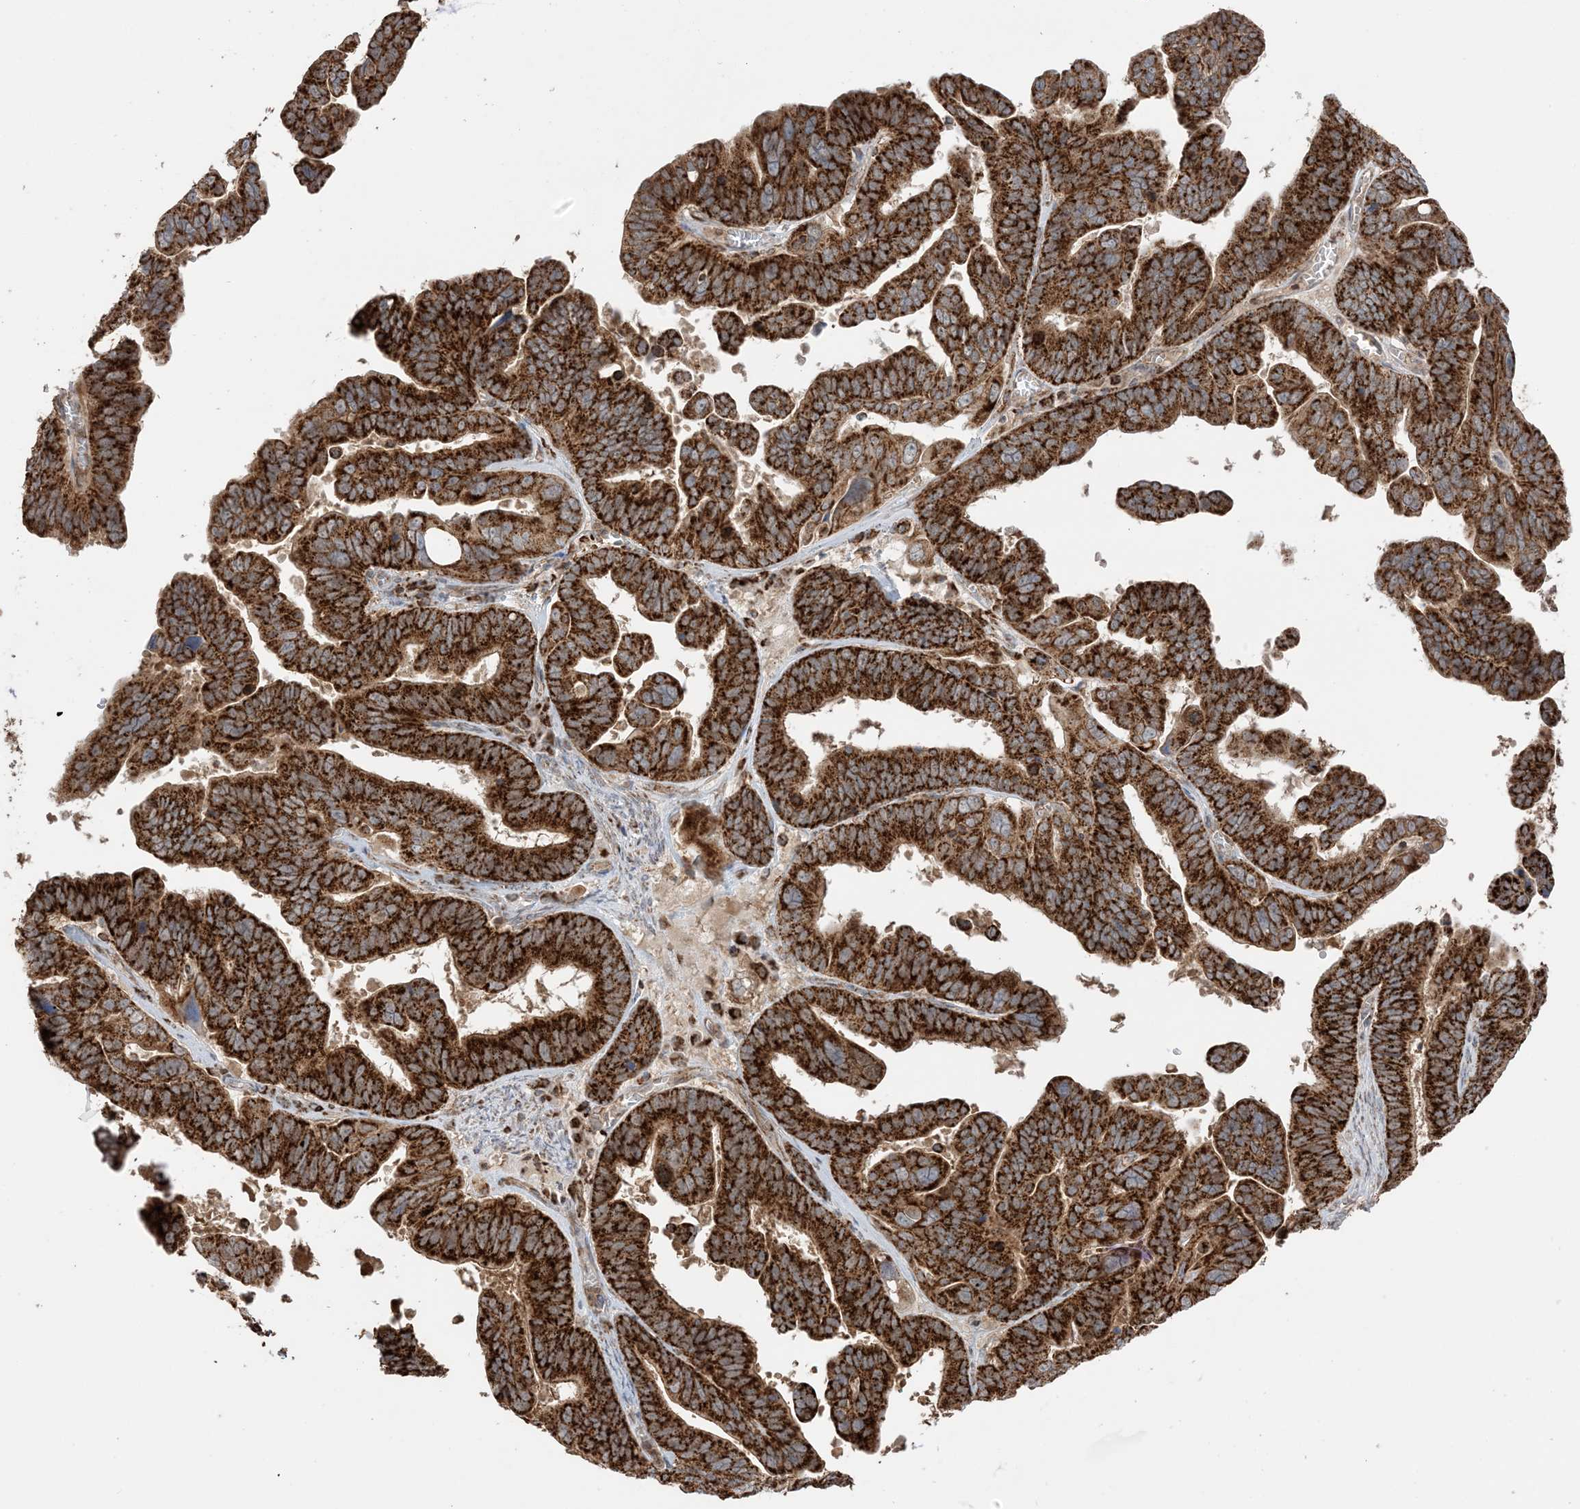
{"staining": {"intensity": "strong", "quantity": ">75%", "location": "cytoplasmic/membranous"}, "tissue": "ovarian cancer", "cell_type": "Tumor cells", "image_type": "cancer", "snomed": [{"axis": "morphology", "description": "Cystadenocarcinoma, serous, NOS"}, {"axis": "topography", "description": "Ovary"}], "caption": "A histopathology image showing strong cytoplasmic/membranous expression in about >75% of tumor cells in ovarian cancer (serous cystadenocarcinoma), as visualized by brown immunohistochemical staining.", "gene": "N4BP3", "patient": {"sex": "female", "age": 56}}